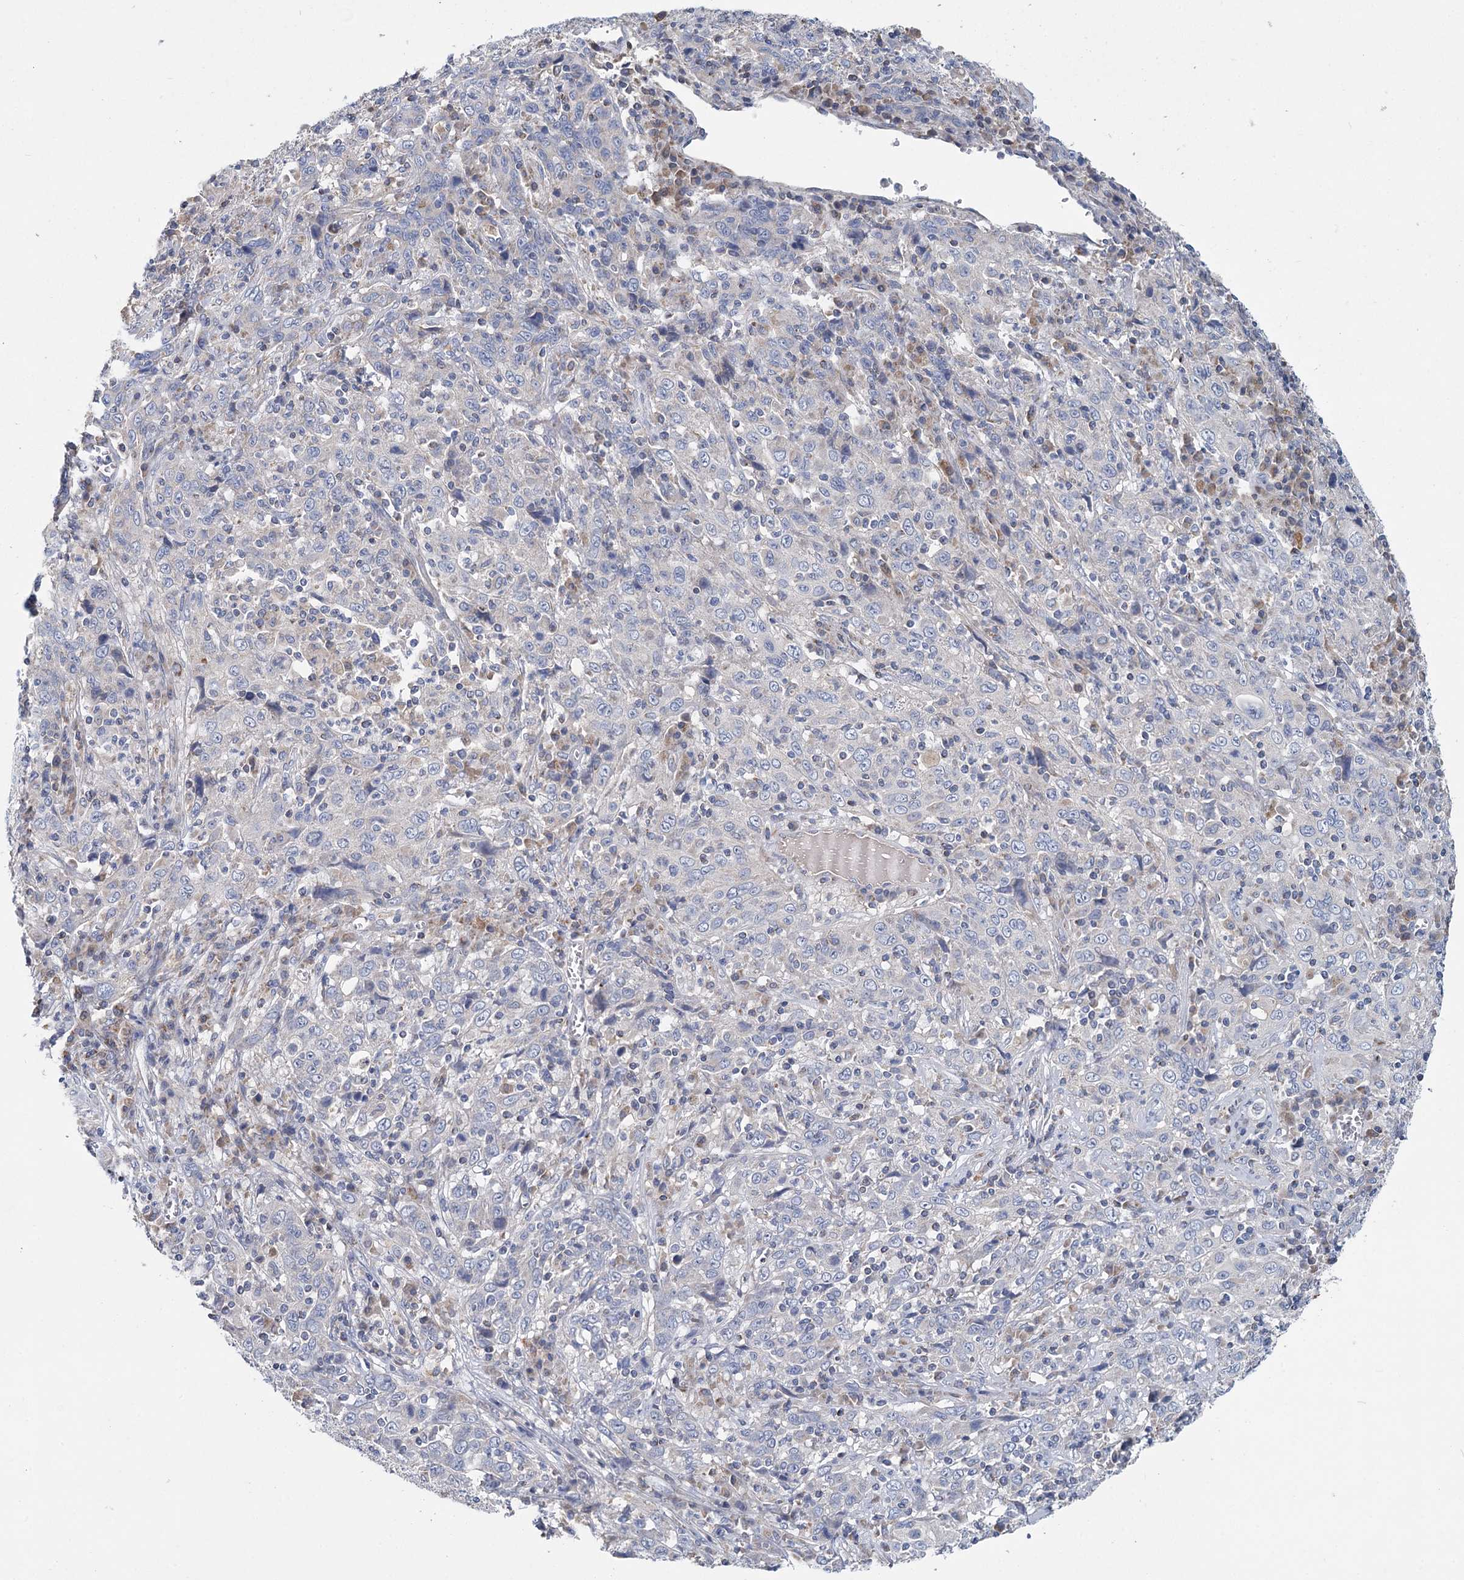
{"staining": {"intensity": "negative", "quantity": "none", "location": "none"}, "tissue": "cervical cancer", "cell_type": "Tumor cells", "image_type": "cancer", "snomed": [{"axis": "morphology", "description": "Squamous cell carcinoma, NOS"}, {"axis": "topography", "description": "Cervix"}], "caption": "High magnification brightfield microscopy of cervical cancer (squamous cell carcinoma) stained with DAB (brown) and counterstained with hematoxylin (blue): tumor cells show no significant positivity.", "gene": "ANKRD16", "patient": {"sex": "female", "age": 46}}